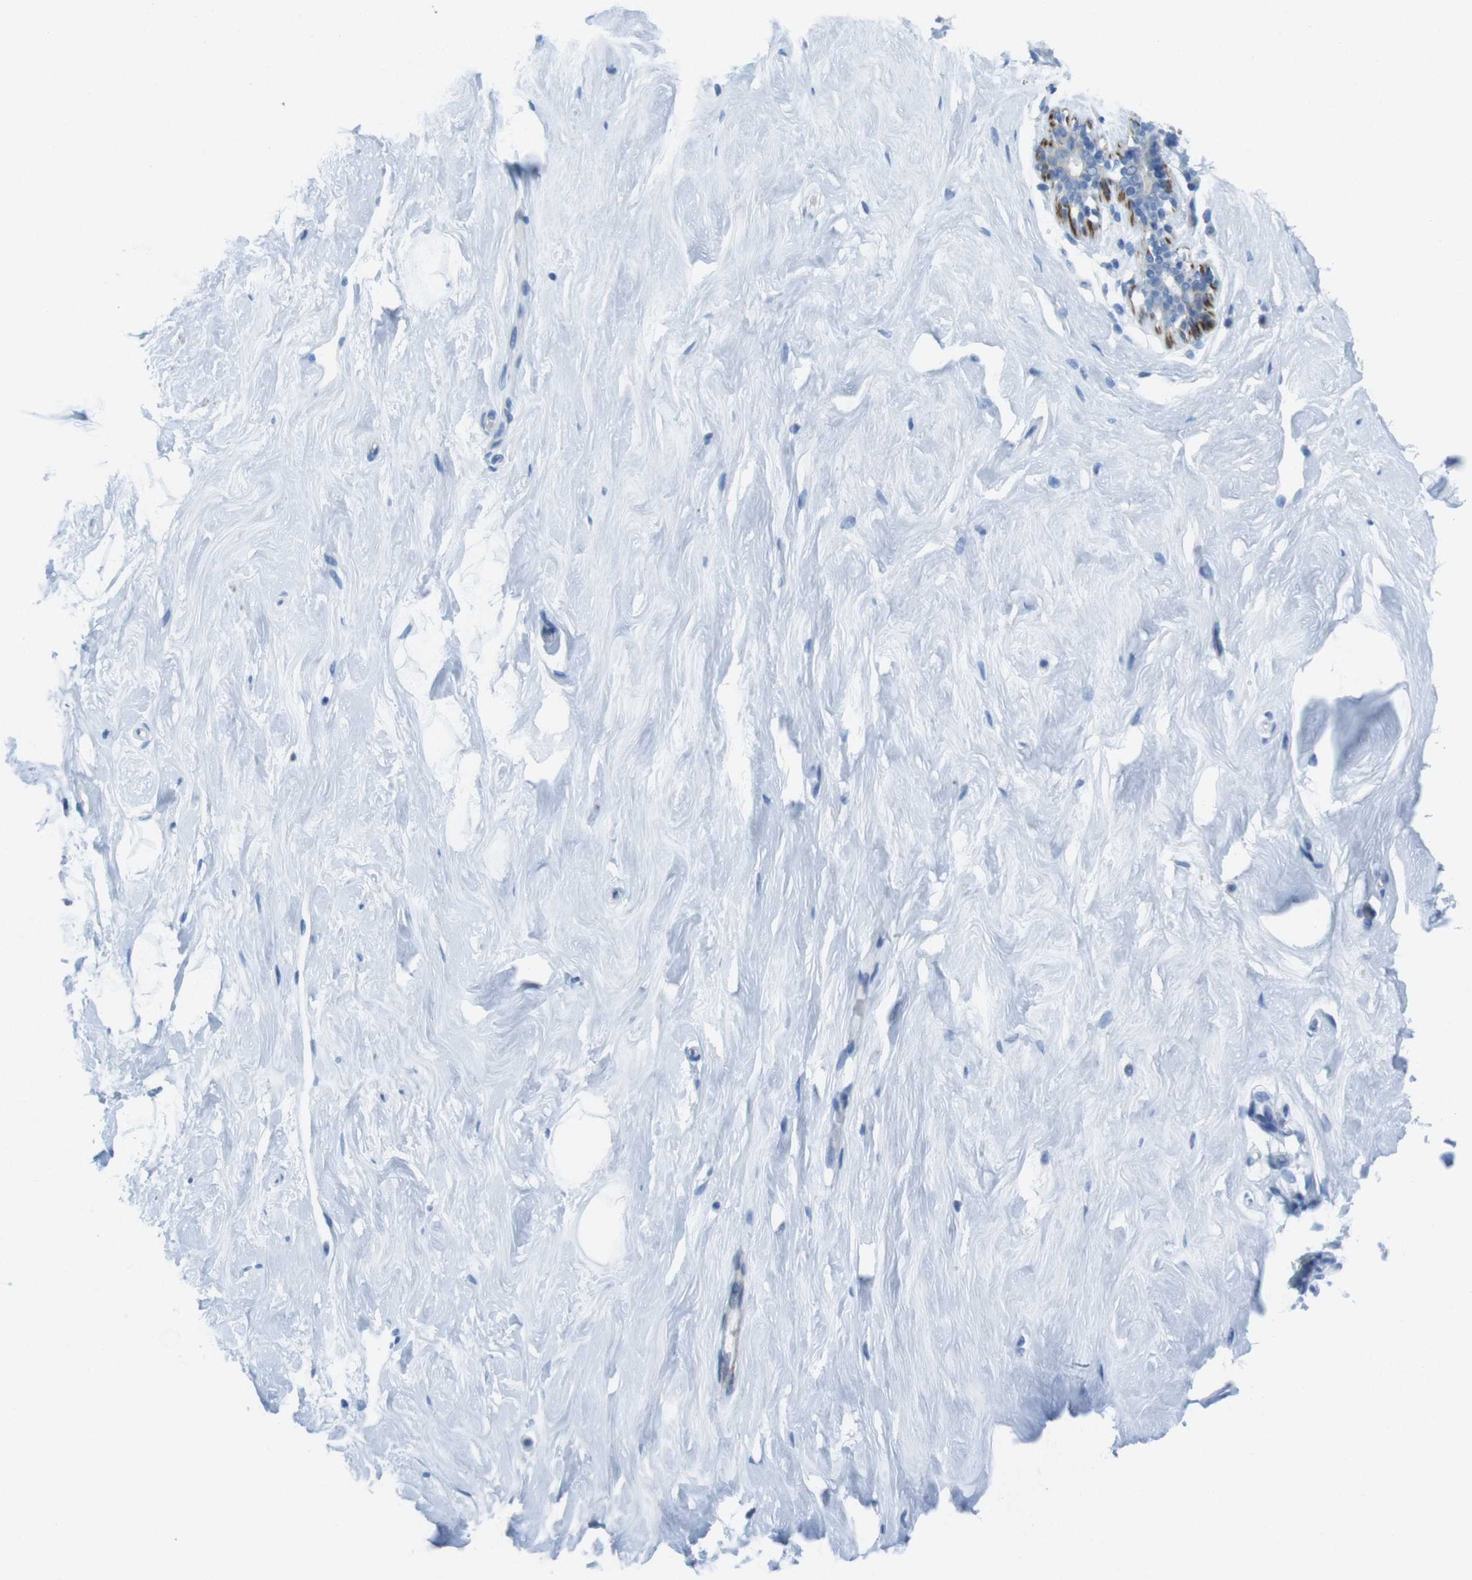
{"staining": {"intensity": "negative", "quantity": "none", "location": "none"}, "tissue": "breast", "cell_type": "Adipocytes", "image_type": "normal", "snomed": [{"axis": "morphology", "description": "Normal tissue, NOS"}, {"axis": "topography", "description": "Breast"}], "caption": "The immunohistochemistry (IHC) histopathology image has no significant positivity in adipocytes of breast.", "gene": "ASIC5", "patient": {"sex": "female", "age": 23}}